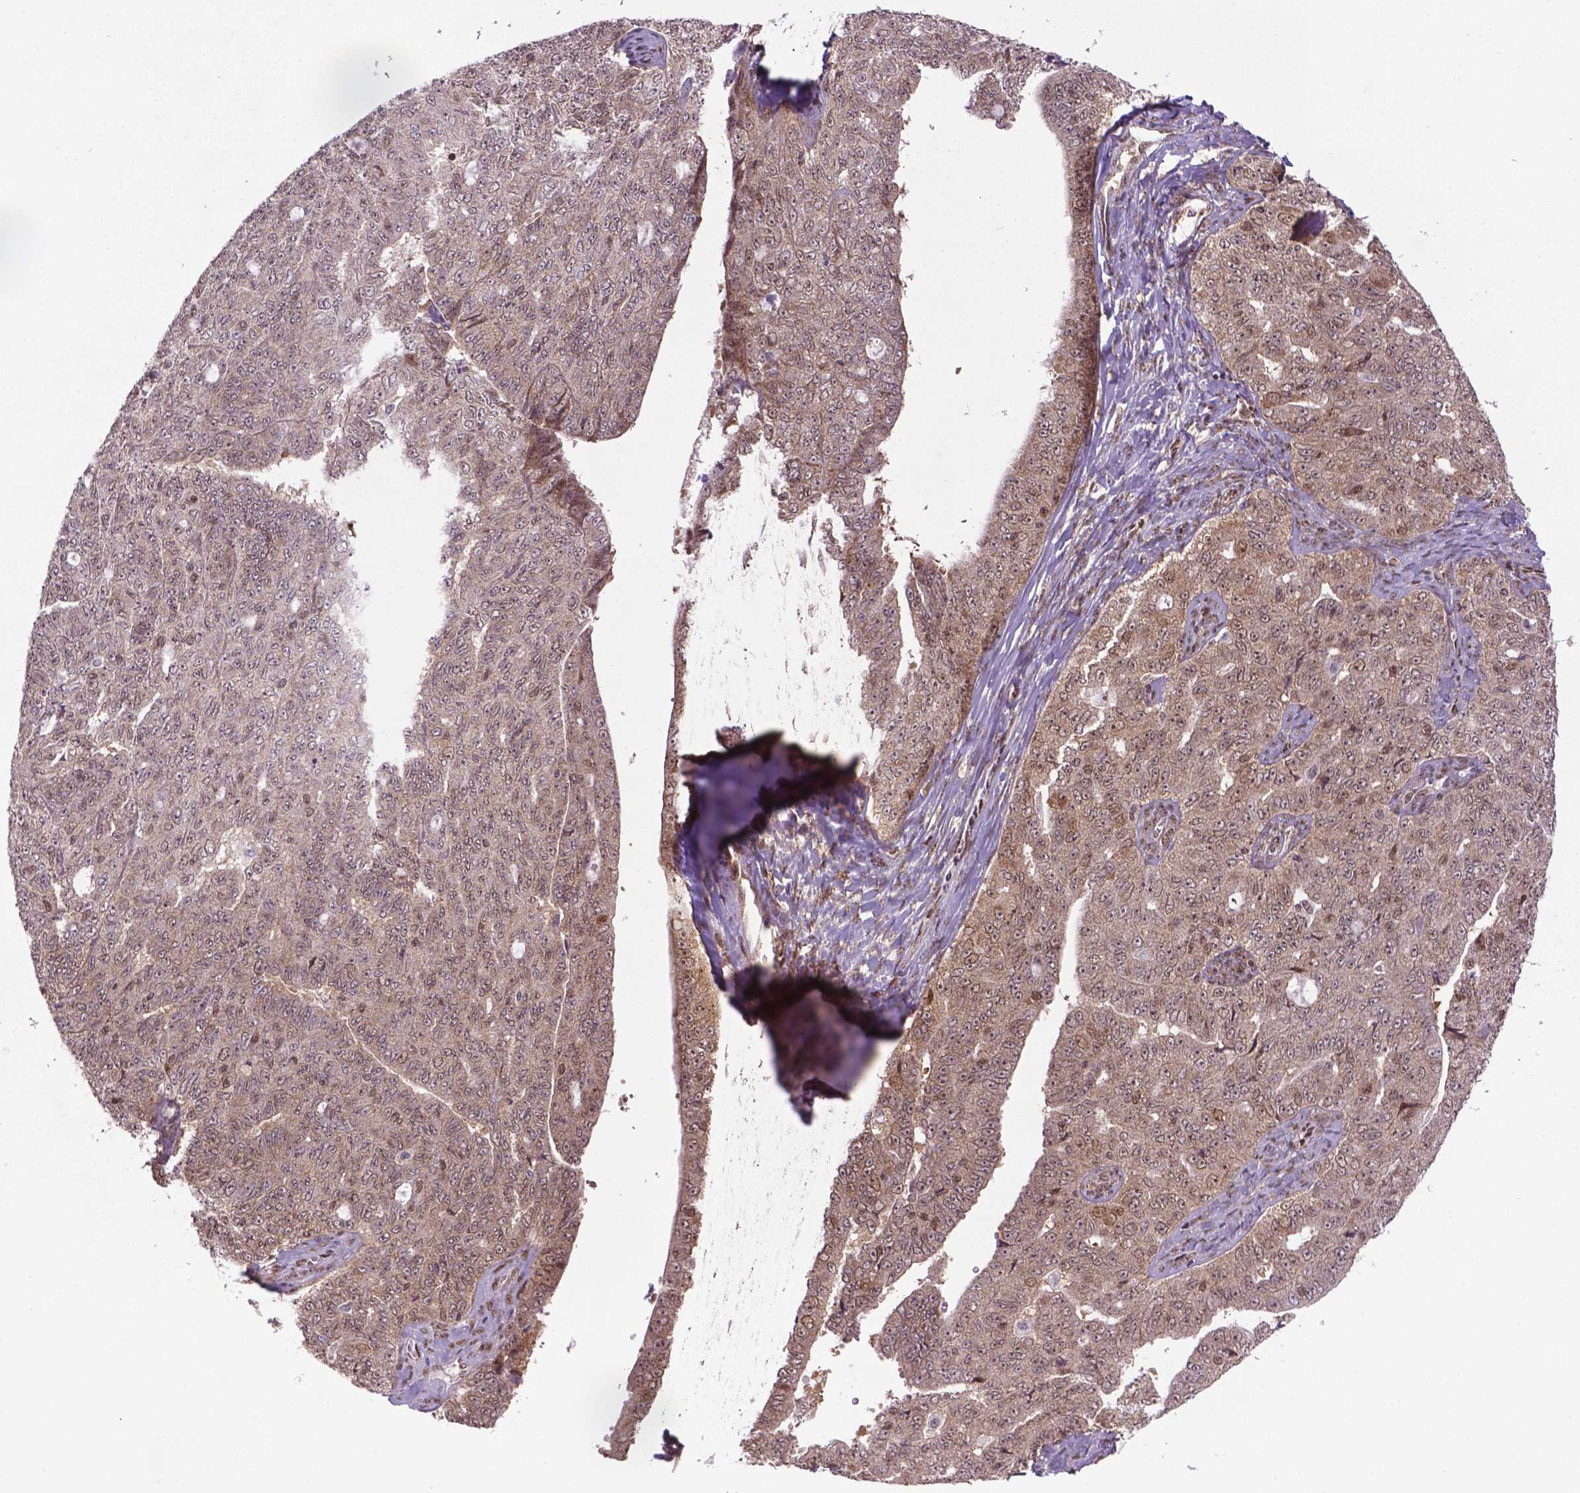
{"staining": {"intensity": "weak", "quantity": ">75%", "location": "cytoplasmic/membranous,nuclear"}, "tissue": "ovarian cancer", "cell_type": "Tumor cells", "image_type": "cancer", "snomed": [{"axis": "morphology", "description": "Cystadenocarcinoma, serous, NOS"}, {"axis": "topography", "description": "Ovary"}], "caption": "Tumor cells reveal low levels of weak cytoplasmic/membranous and nuclear staining in approximately >75% of cells in ovarian serous cystadenocarcinoma.", "gene": "CSNK2A1", "patient": {"sex": "female", "age": 71}}